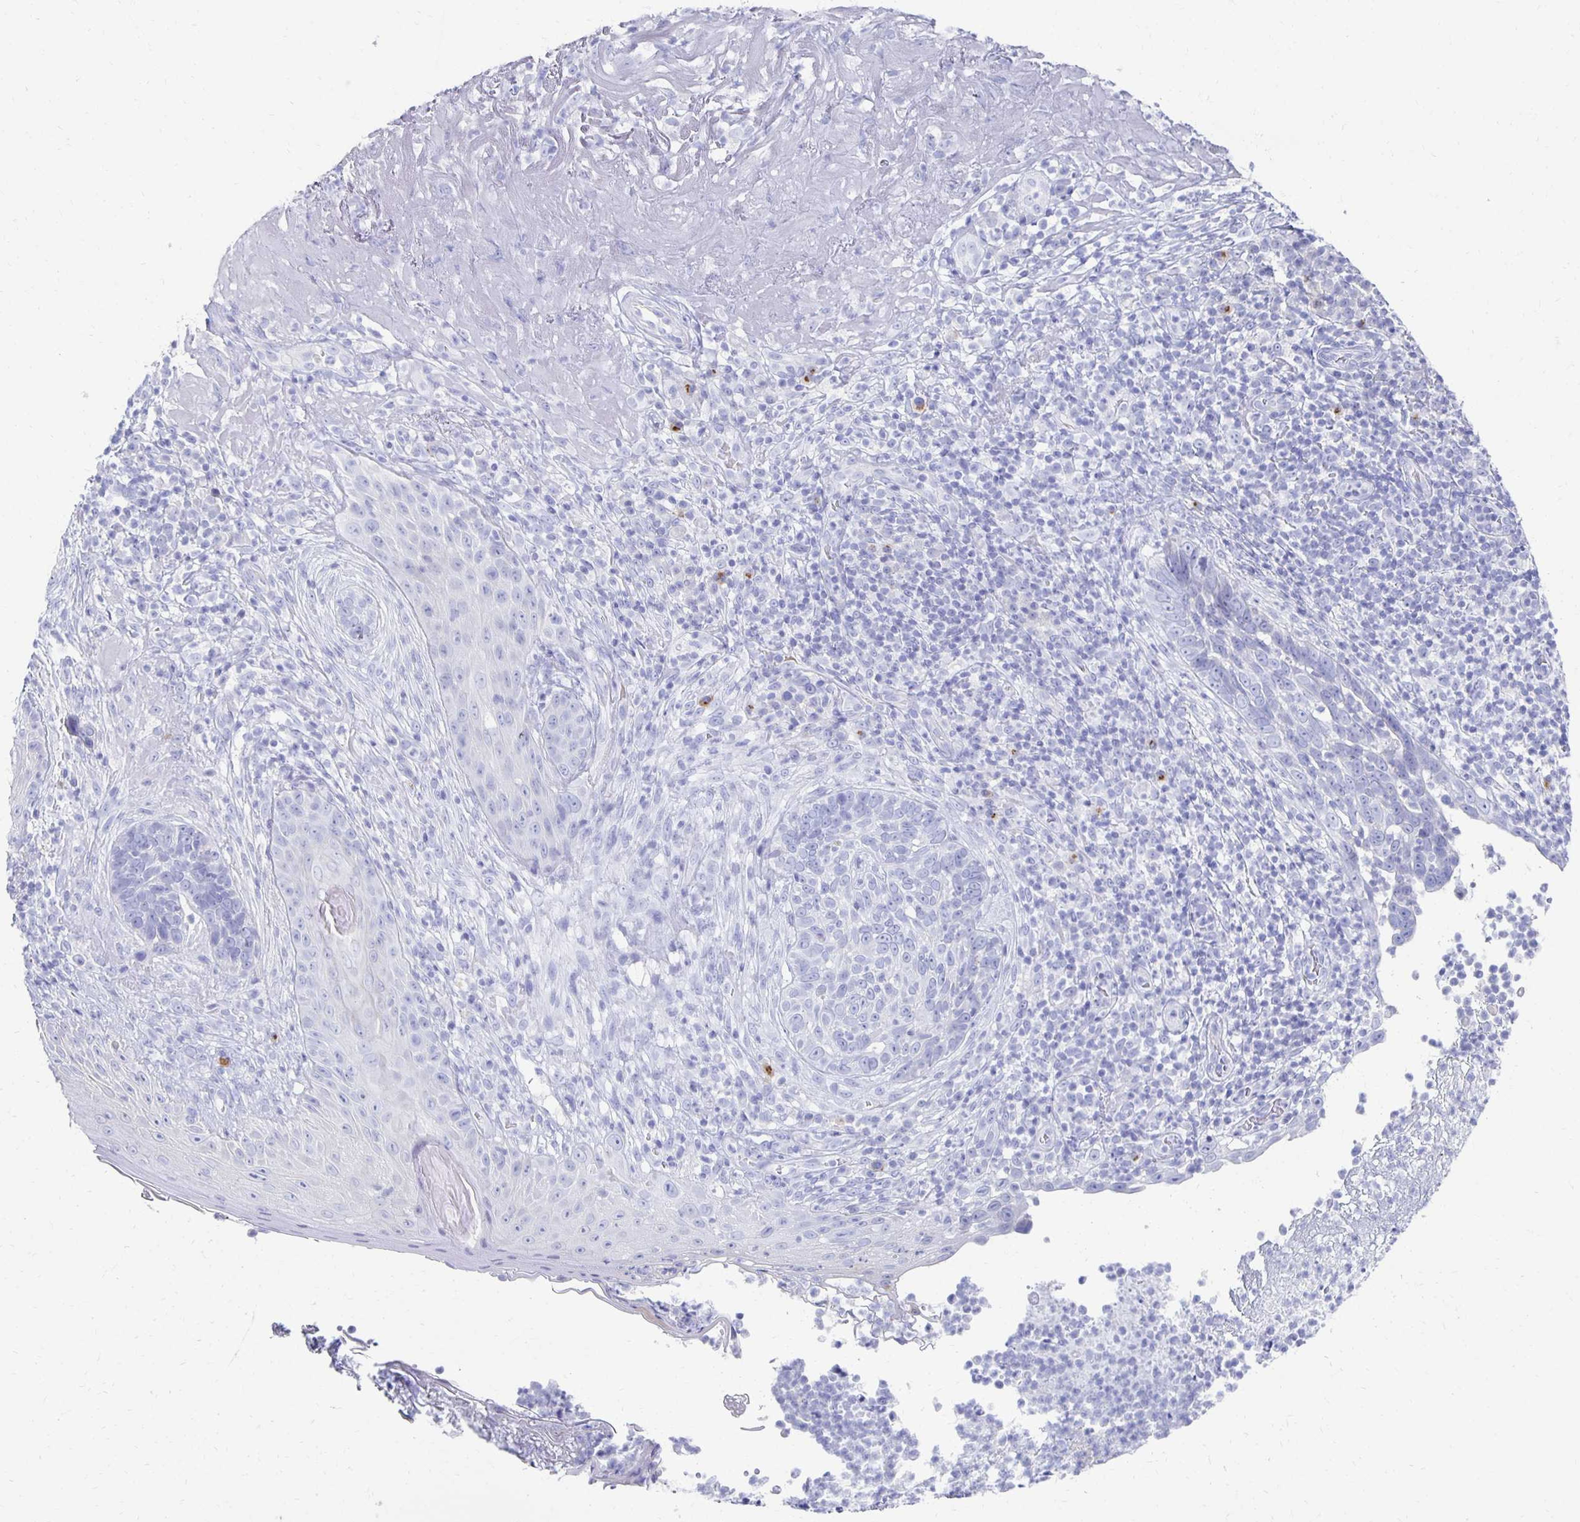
{"staining": {"intensity": "negative", "quantity": "none", "location": "none"}, "tissue": "skin cancer", "cell_type": "Tumor cells", "image_type": "cancer", "snomed": [{"axis": "morphology", "description": "Basal cell carcinoma"}, {"axis": "topography", "description": "Skin"}, {"axis": "topography", "description": "Skin of face"}], "caption": "Immunohistochemistry photomicrograph of skin cancer (basal cell carcinoma) stained for a protein (brown), which reveals no positivity in tumor cells. (Brightfield microscopy of DAB (3,3'-diaminobenzidine) immunohistochemistry (IHC) at high magnification).", "gene": "PRDM7", "patient": {"sex": "female", "age": 95}}